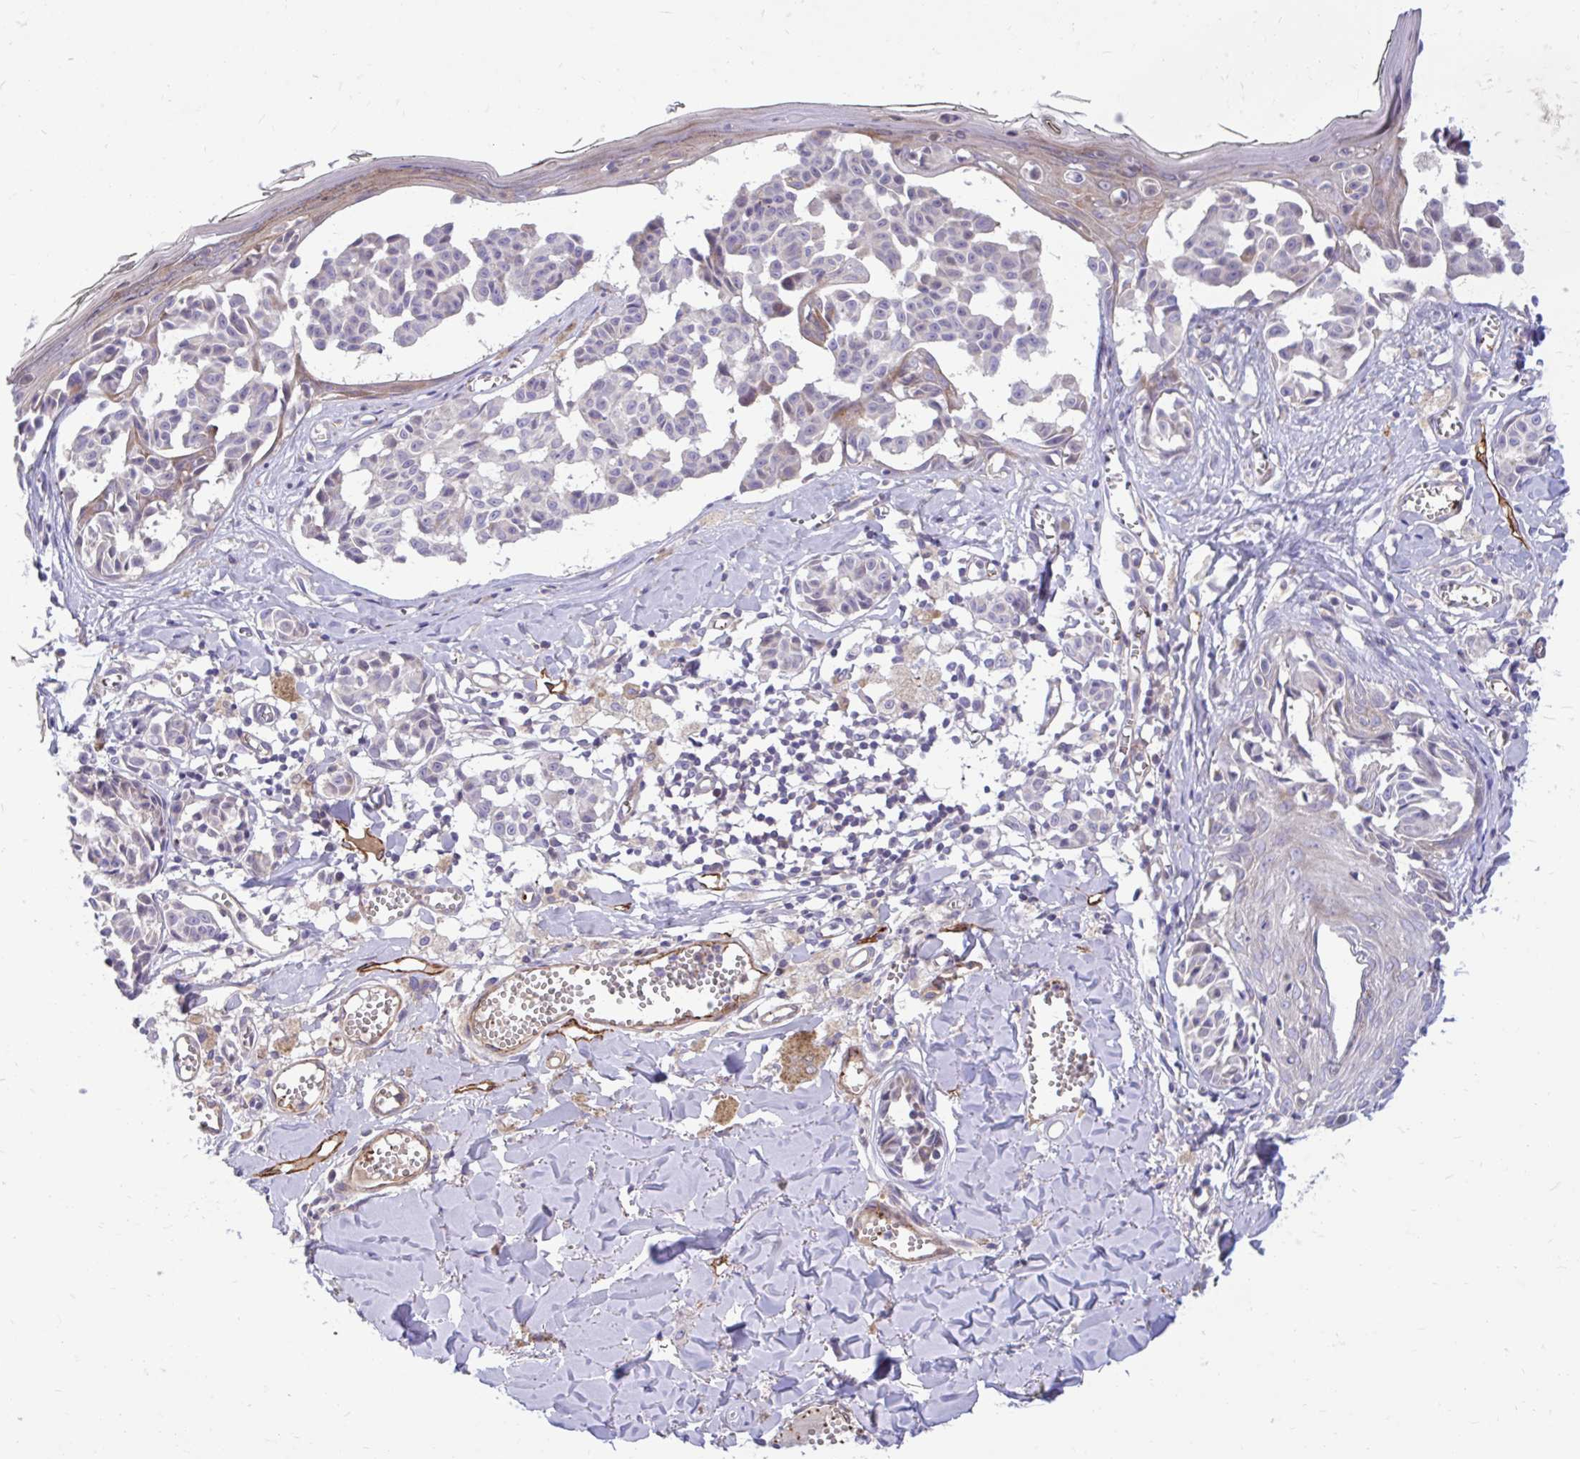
{"staining": {"intensity": "negative", "quantity": "none", "location": "none"}, "tissue": "melanoma", "cell_type": "Tumor cells", "image_type": "cancer", "snomed": [{"axis": "morphology", "description": "Malignant melanoma, NOS"}, {"axis": "topography", "description": "Skin"}], "caption": "Melanoma stained for a protein using immunohistochemistry demonstrates no expression tumor cells.", "gene": "ESPNL", "patient": {"sex": "female", "age": 43}}